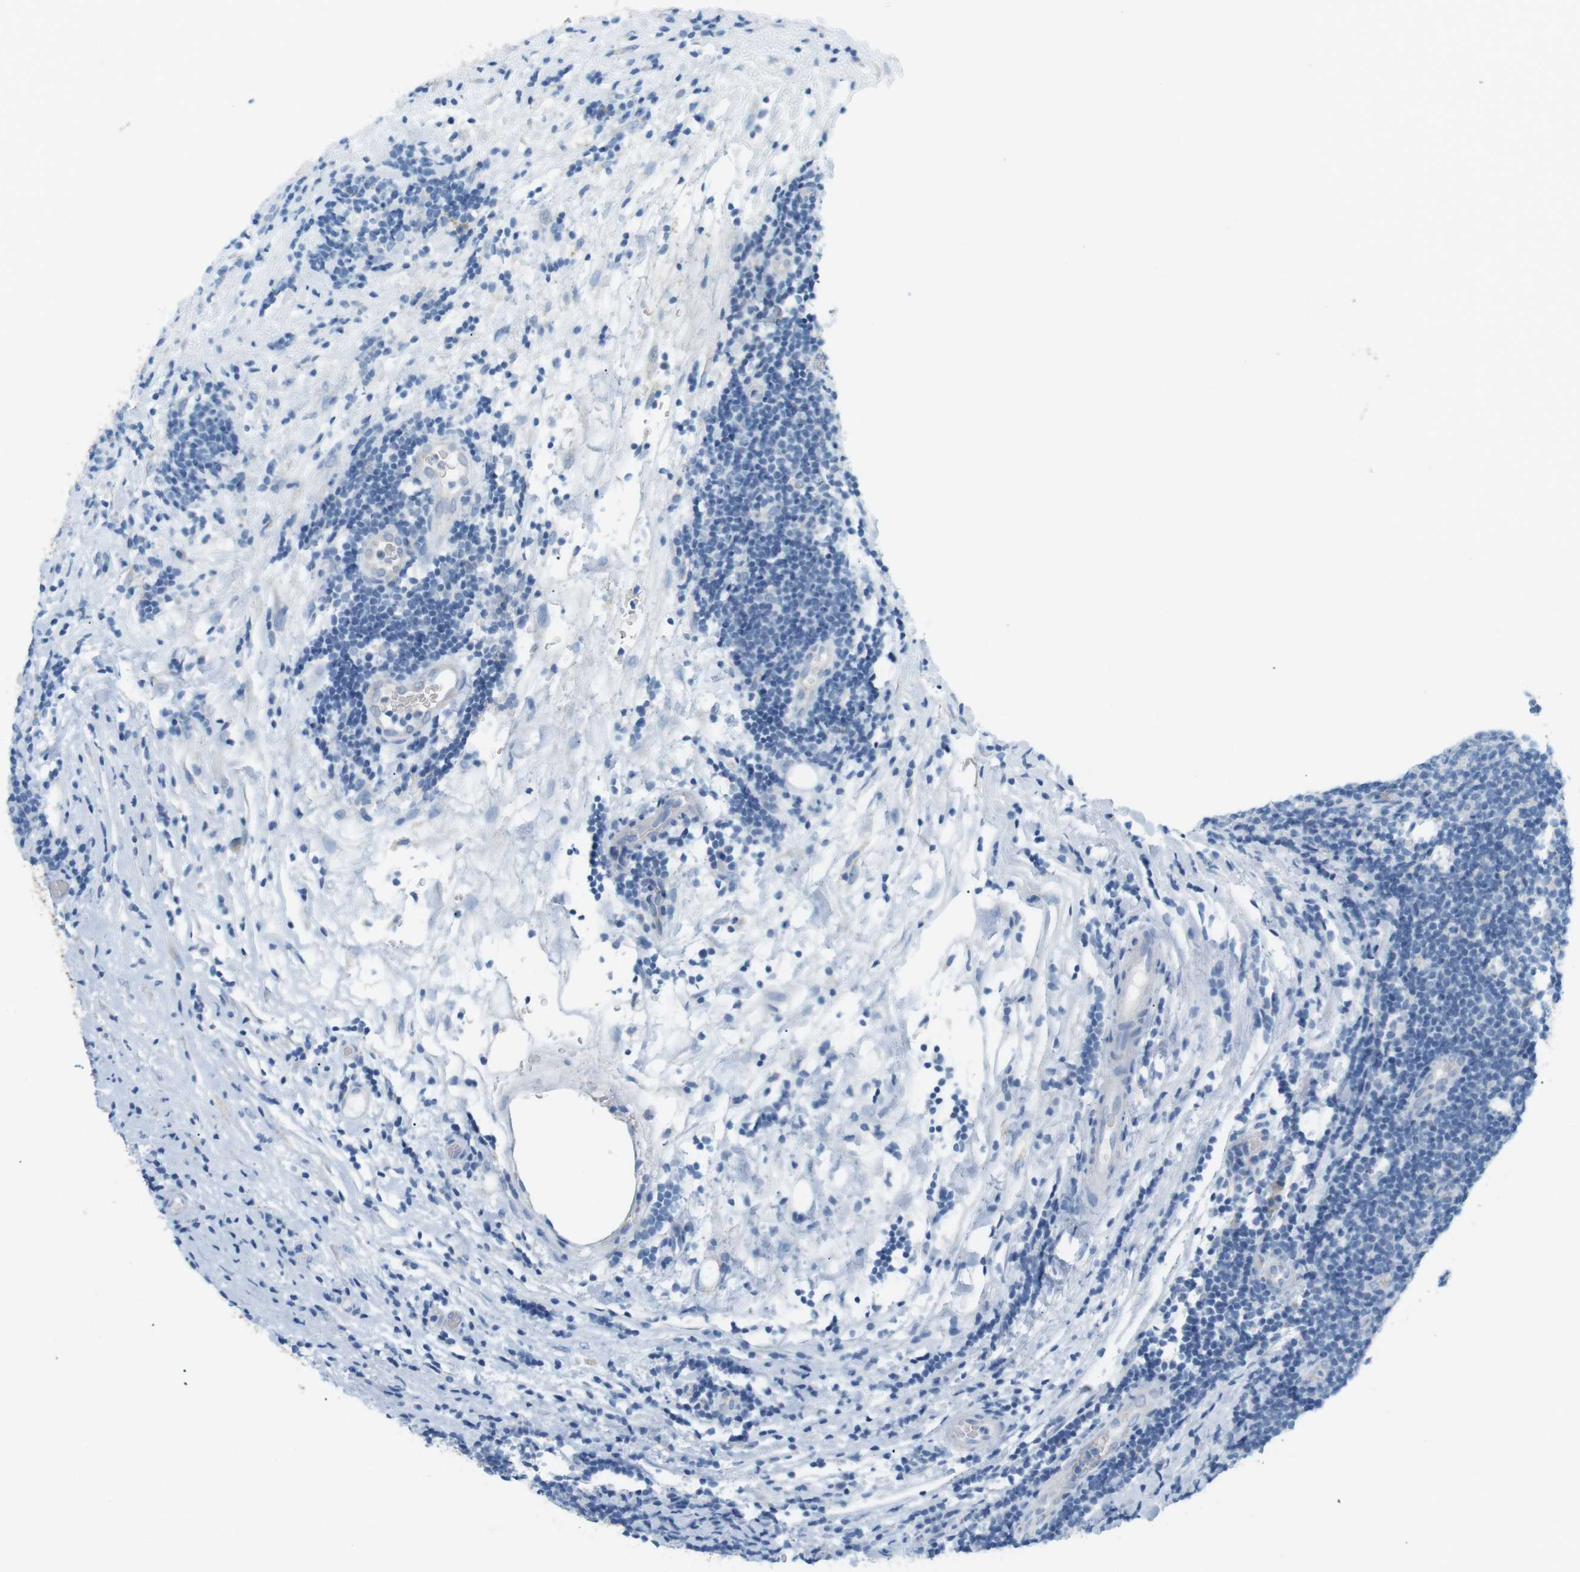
{"staining": {"intensity": "negative", "quantity": "none", "location": "none"}, "tissue": "lymphoma", "cell_type": "Tumor cells", "image_type": "cancer", "snomed": [{"axis": "morphology", "description": "Malignant lymphoma, non-Hodgkin's type, Low grade"}, {"axis": "topography", "description": "Lymph node"}], "caption": "Lymphoma was stained to show a protein in brown. There is no significant staining in tumor cells. (IHC, brightfield microscopy, high magnification).", "gene": "VAMP1", "patient": {"sex": "male", "age": 83}}